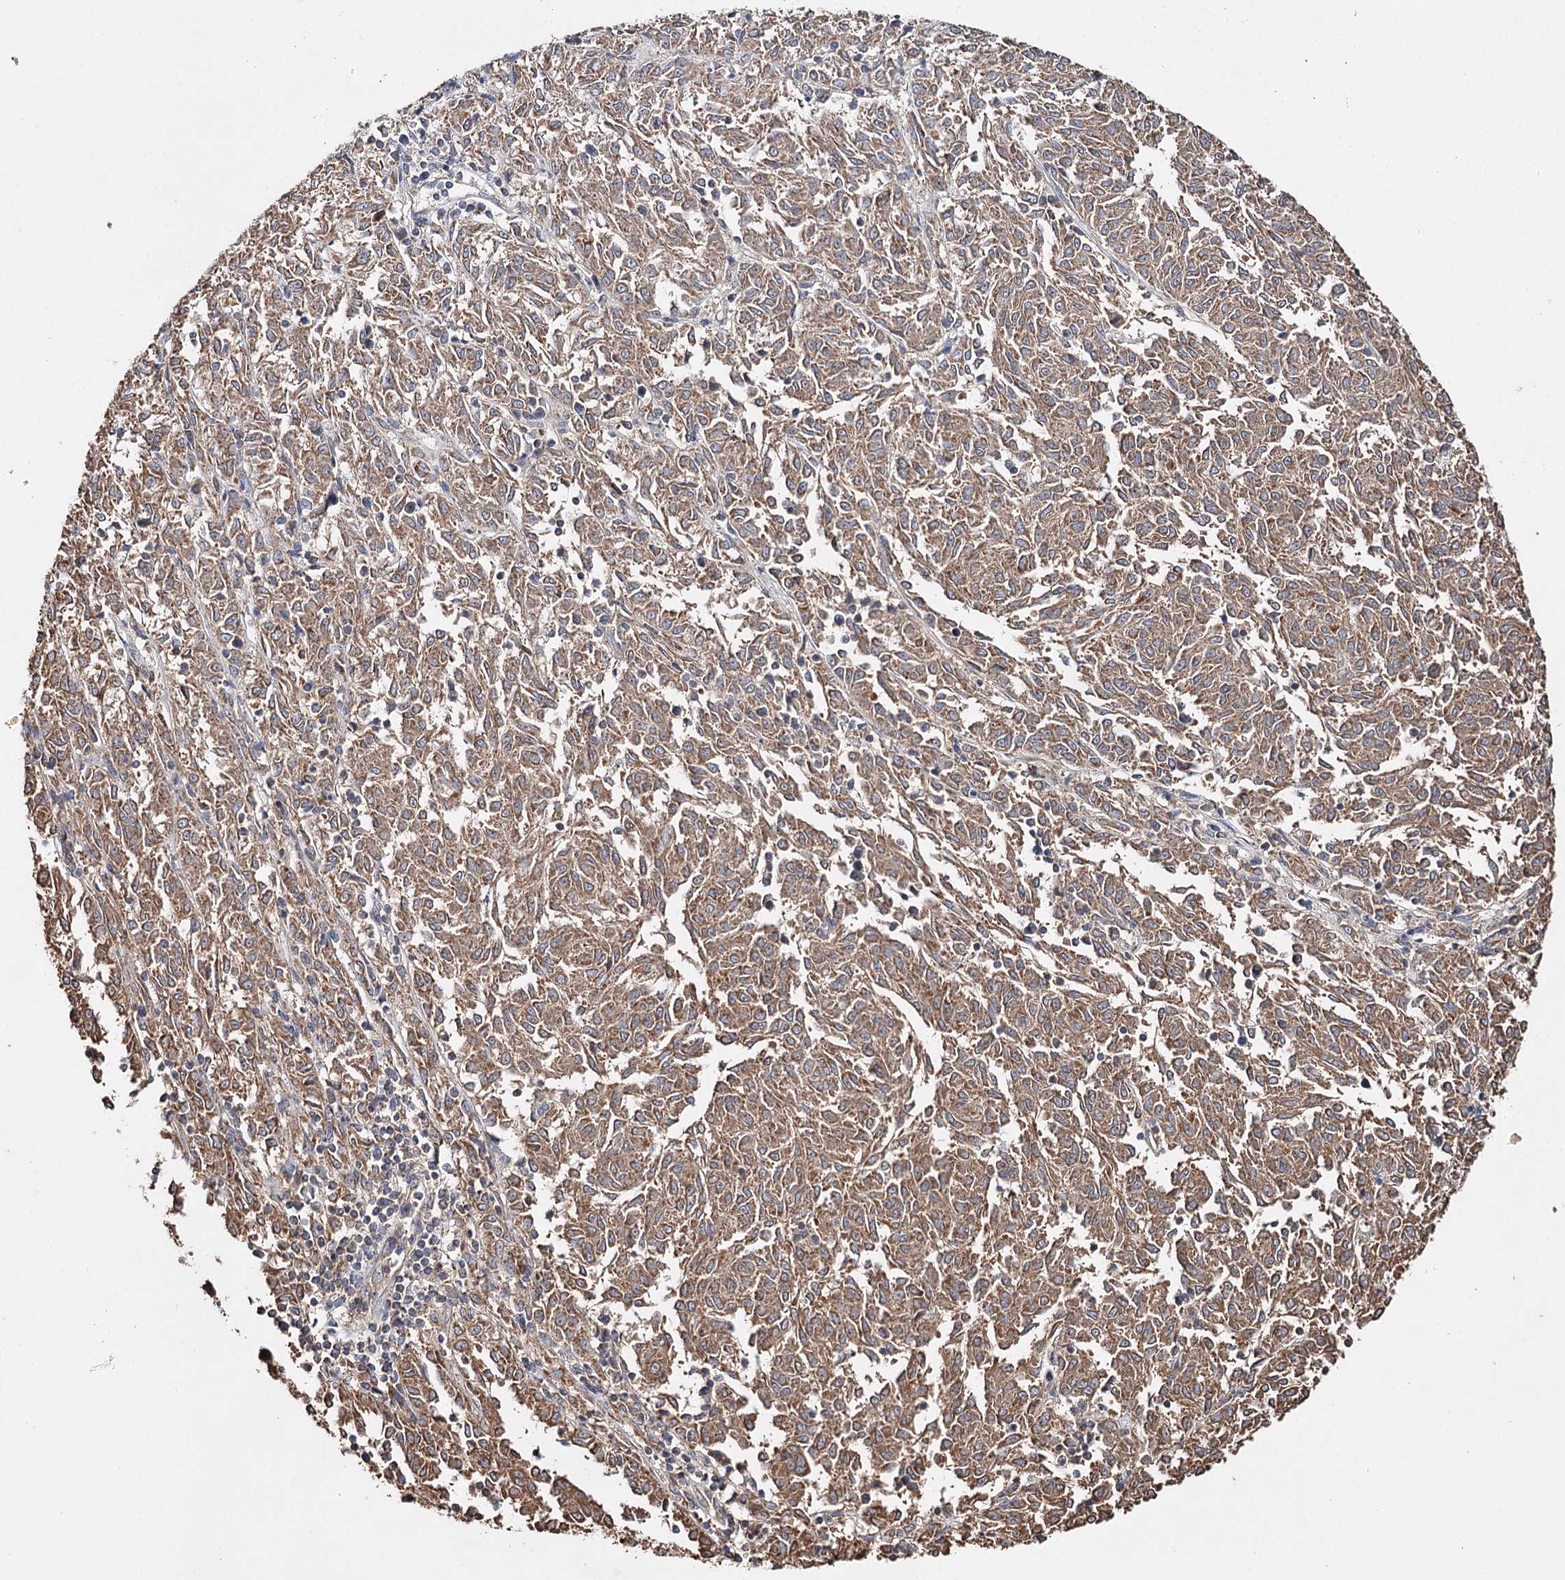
{"staining": {"intensity": "moderate", "quantity": ">75%", "location": "cytoplasmic/membranous"}, "tissue": "melanoma", "cell_type": "Tumor cells", "image_type": "cancer", "snomed": [{"axis": "morphology", "description": "Malignant melanoma, NOS"}, {"axis": "topography", "description": "Skin"}], "caption": "The immunohistochemical stain highlights moderate cytoplasmic/membranous positivity in tumor cells of malignant melanoma tissue.", "gene": "PIK3CB", "patient": {"sex": "female", "age": 72}}